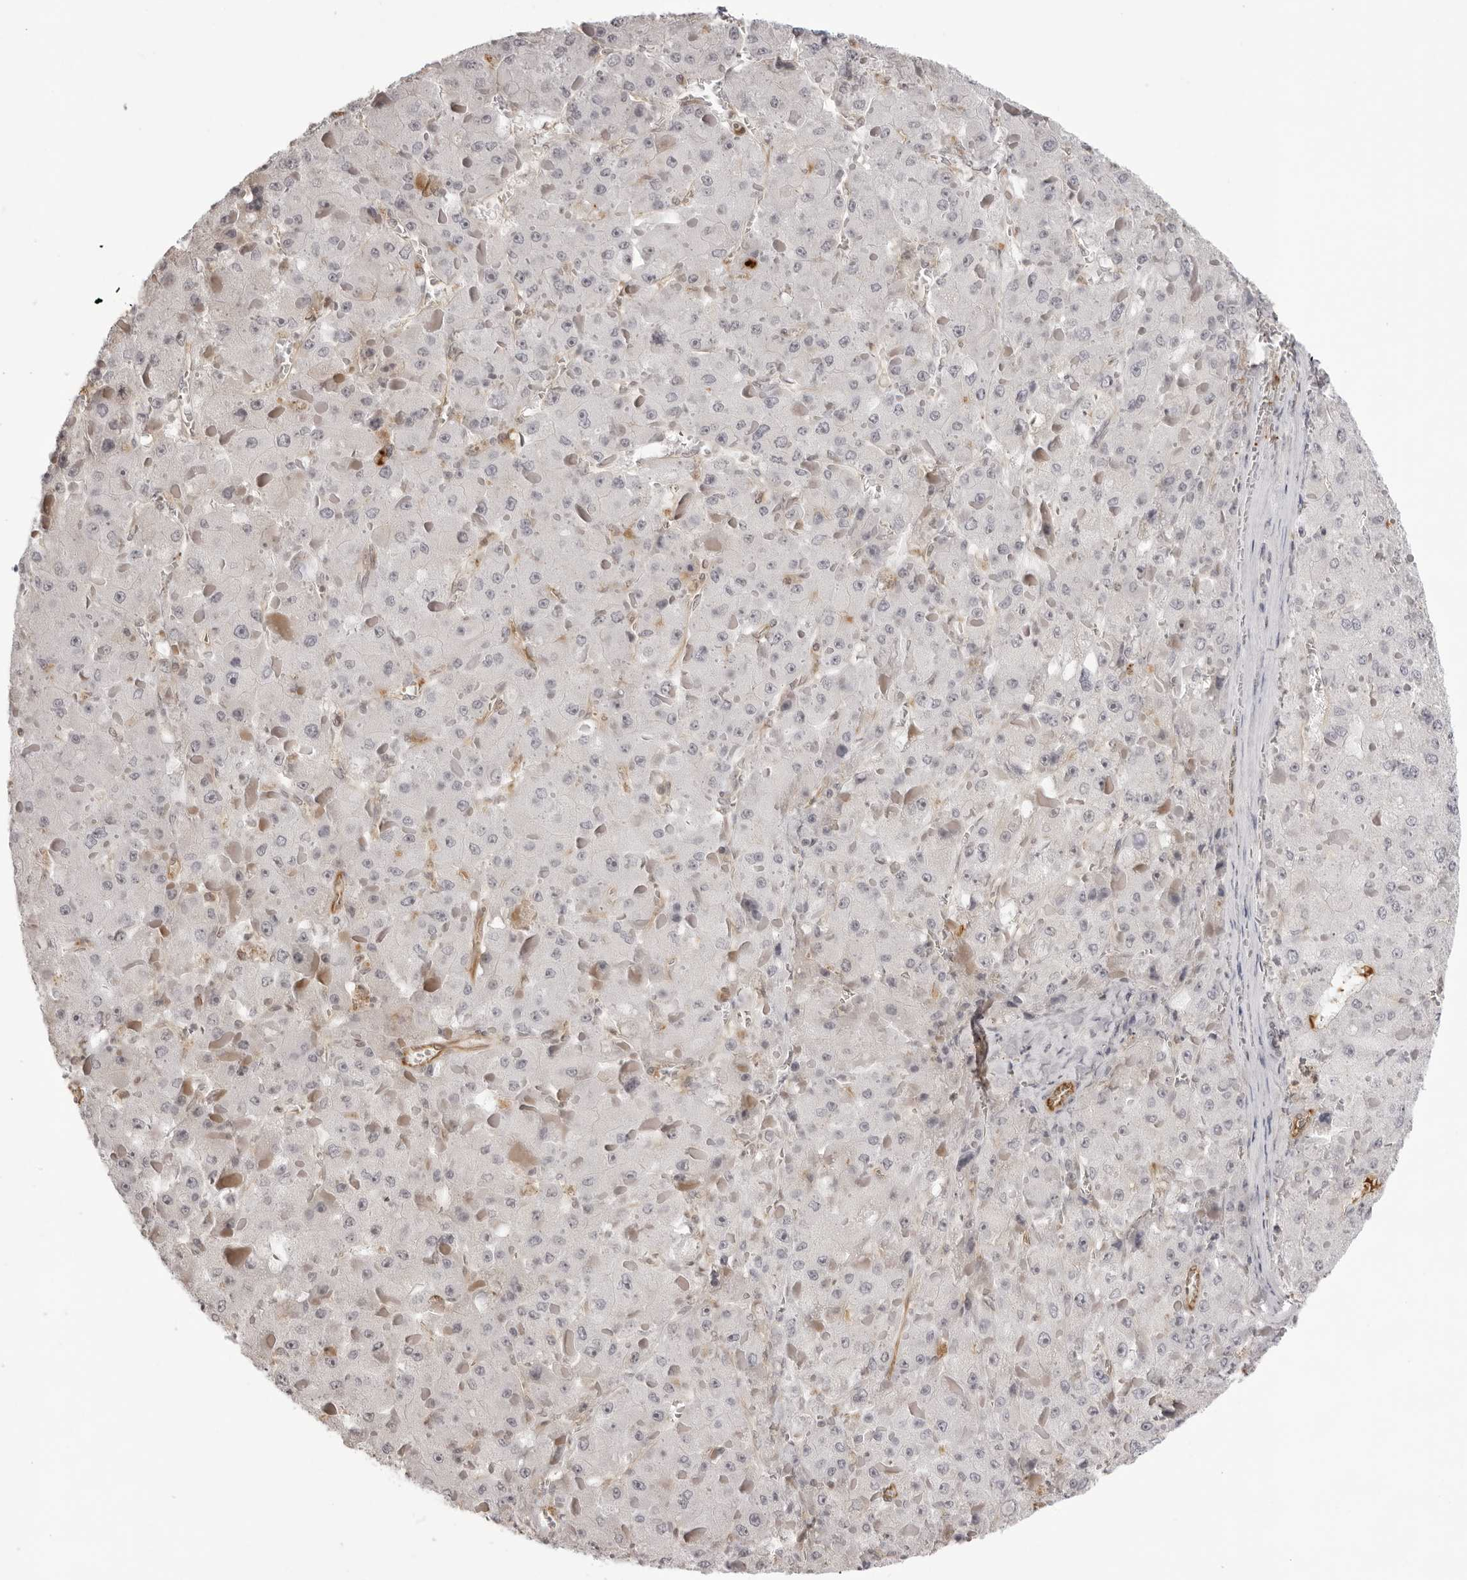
{"staining": {"intensity": "negative", "quantity": "none", "location": "none"}, "tissue": "liver cancer", "cell_type": "Tumor cells", "image_type": "cancer", "snomed": [{"axis": "morphology", "description": "Carcinoma, Hepatocellular, NOS"}, {"axis": "topography", "description": "Liver"}], "caption": "Immunohistochemistry of liver cancer (hepatocellular carcinoma) exhibits no positivity in tumor cells.", "gene": "DYNLT5", "patient": {"sex": "female", "age": 73}}